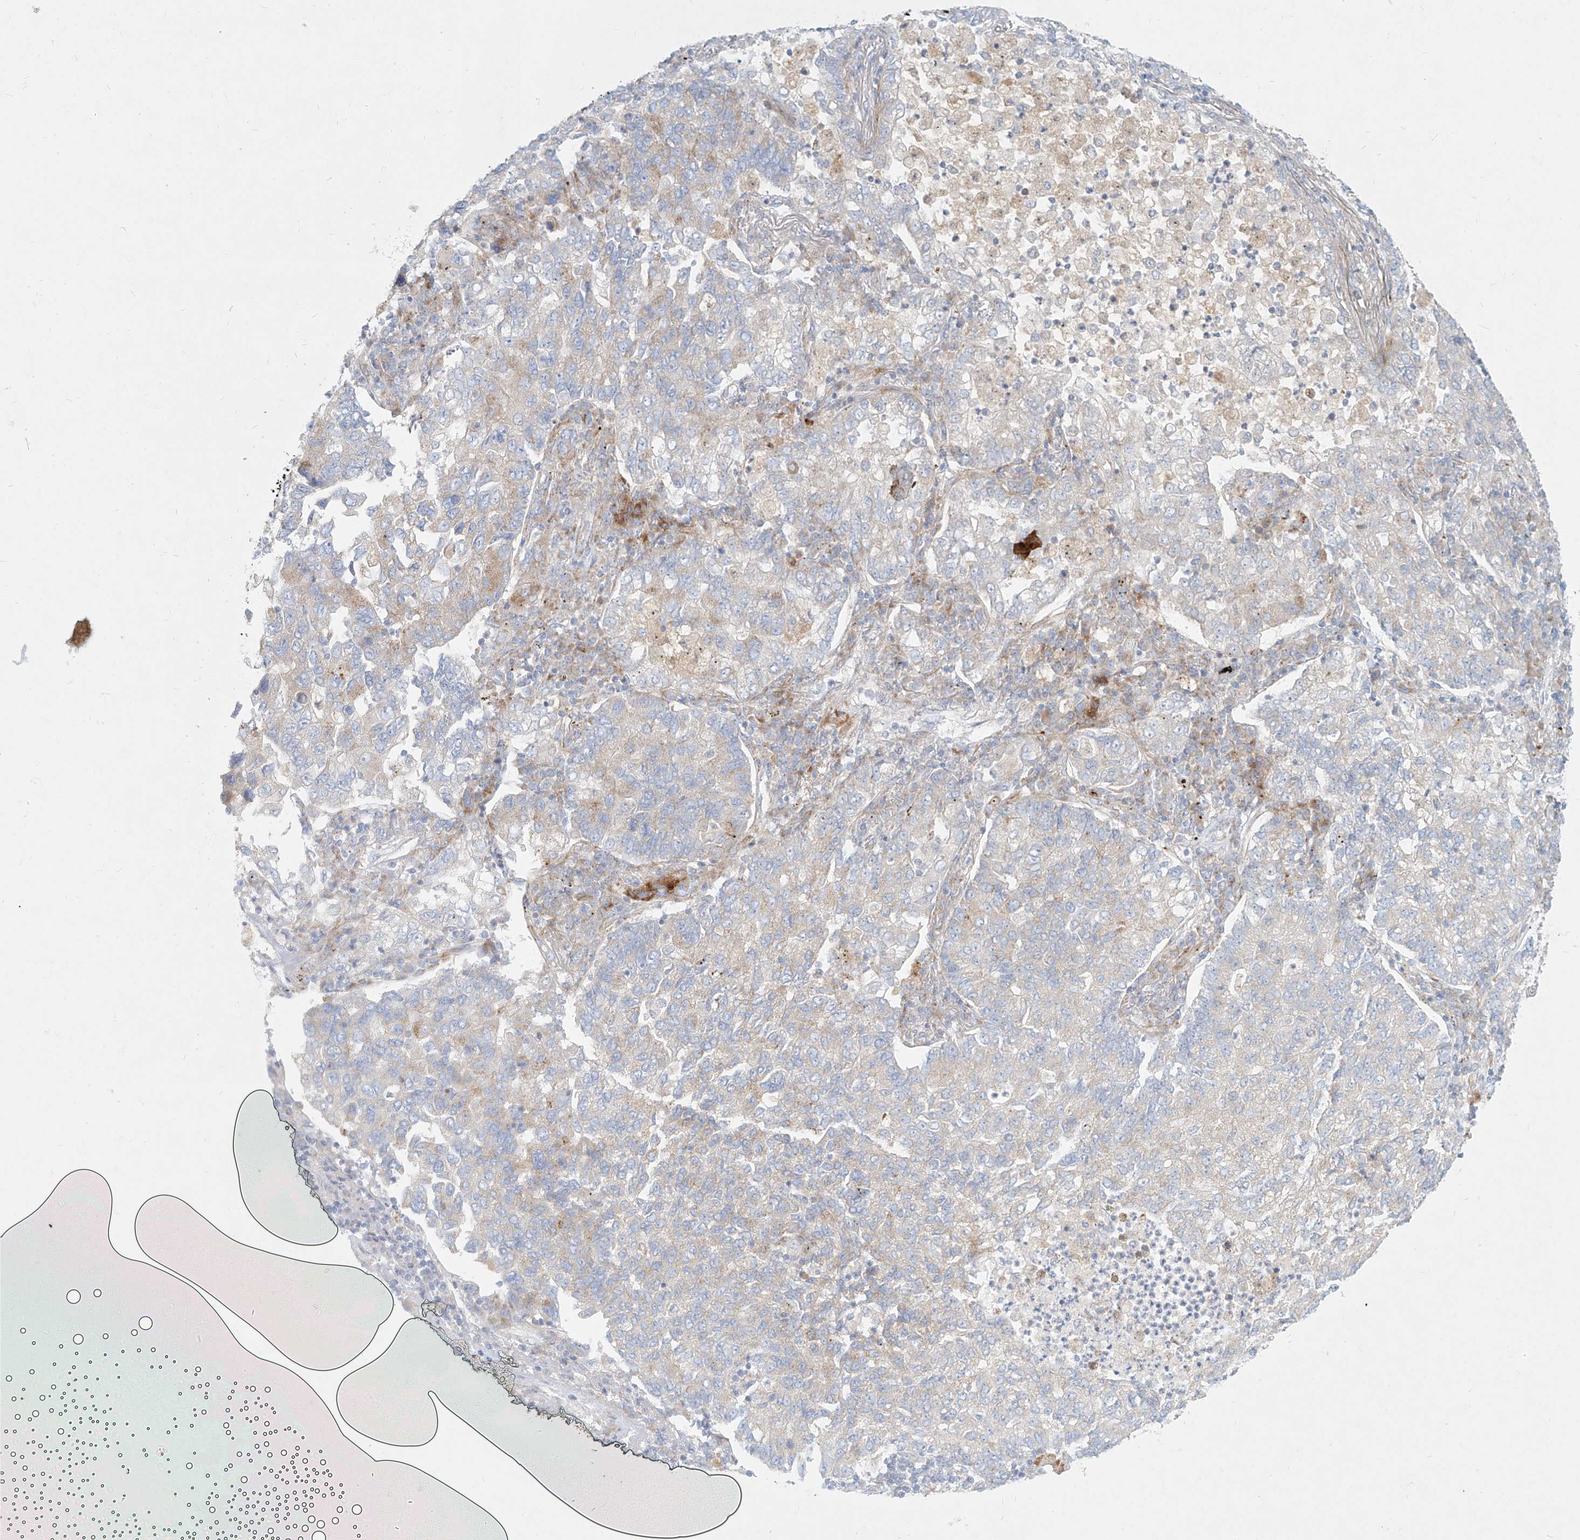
{"staining": {"intensity": "weak", "quantity": "<25%", "location": "cytoplasmic/membranous"}, "tissue": "lung cancer", "cell_type": "Tumor cells", "image_type": "cancer", "snomed": [{"axis": "morphology", "description": "Adenocarcinoma, NOS"}, {"axis": "topography", "description": "Lung"}], "caption": "IHC image of human lung cancer (adenocarcinoma) stained for a protein (brown), which demonstrates no staining in tumor cells.", "gene": "MTX2", "patient": {"sex": "male", "age": 49}}